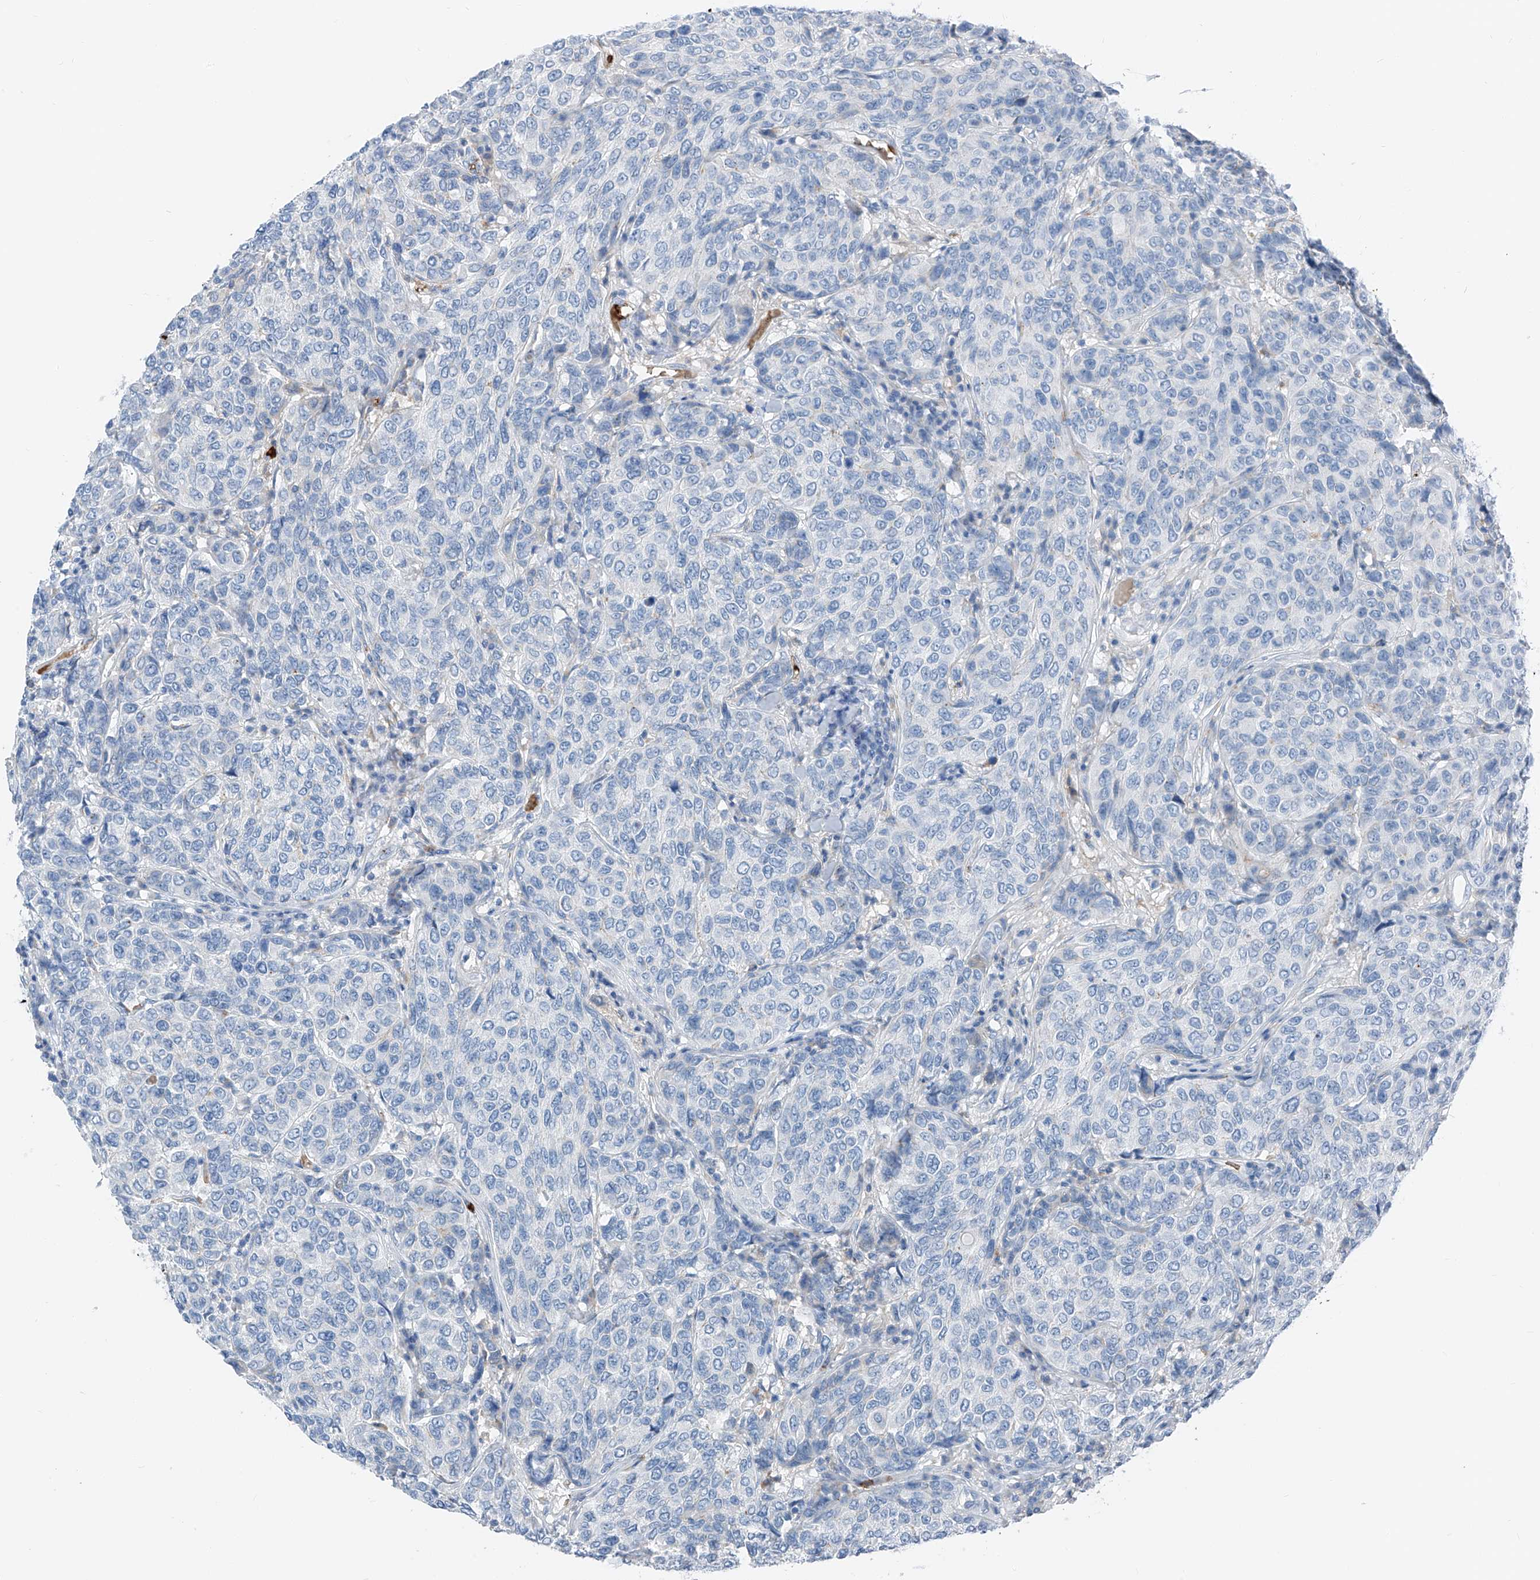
{"staining": {"intensity": "negative", "quantity": "none", "location": "none"}, "tissue": "breast cancer", "cell_type": "Tumor cells", "image_type": "cancer", "snomed": [{"axis": "morphology", "description": "Duct carcinoma"}, {"axis": "topography", "description": "Breast"}], "caption": "This histopathology image is of intraductal carcinoma (breast) stained with immunohistochemistry (IHC) to label a protein in brown with the nuclei are counter-stained blue. There is no positivity in tumor cells. (DAB IHC, high magnification).", "gene": "PRSS23", "patient": {"sex": "female", "age": 55}}